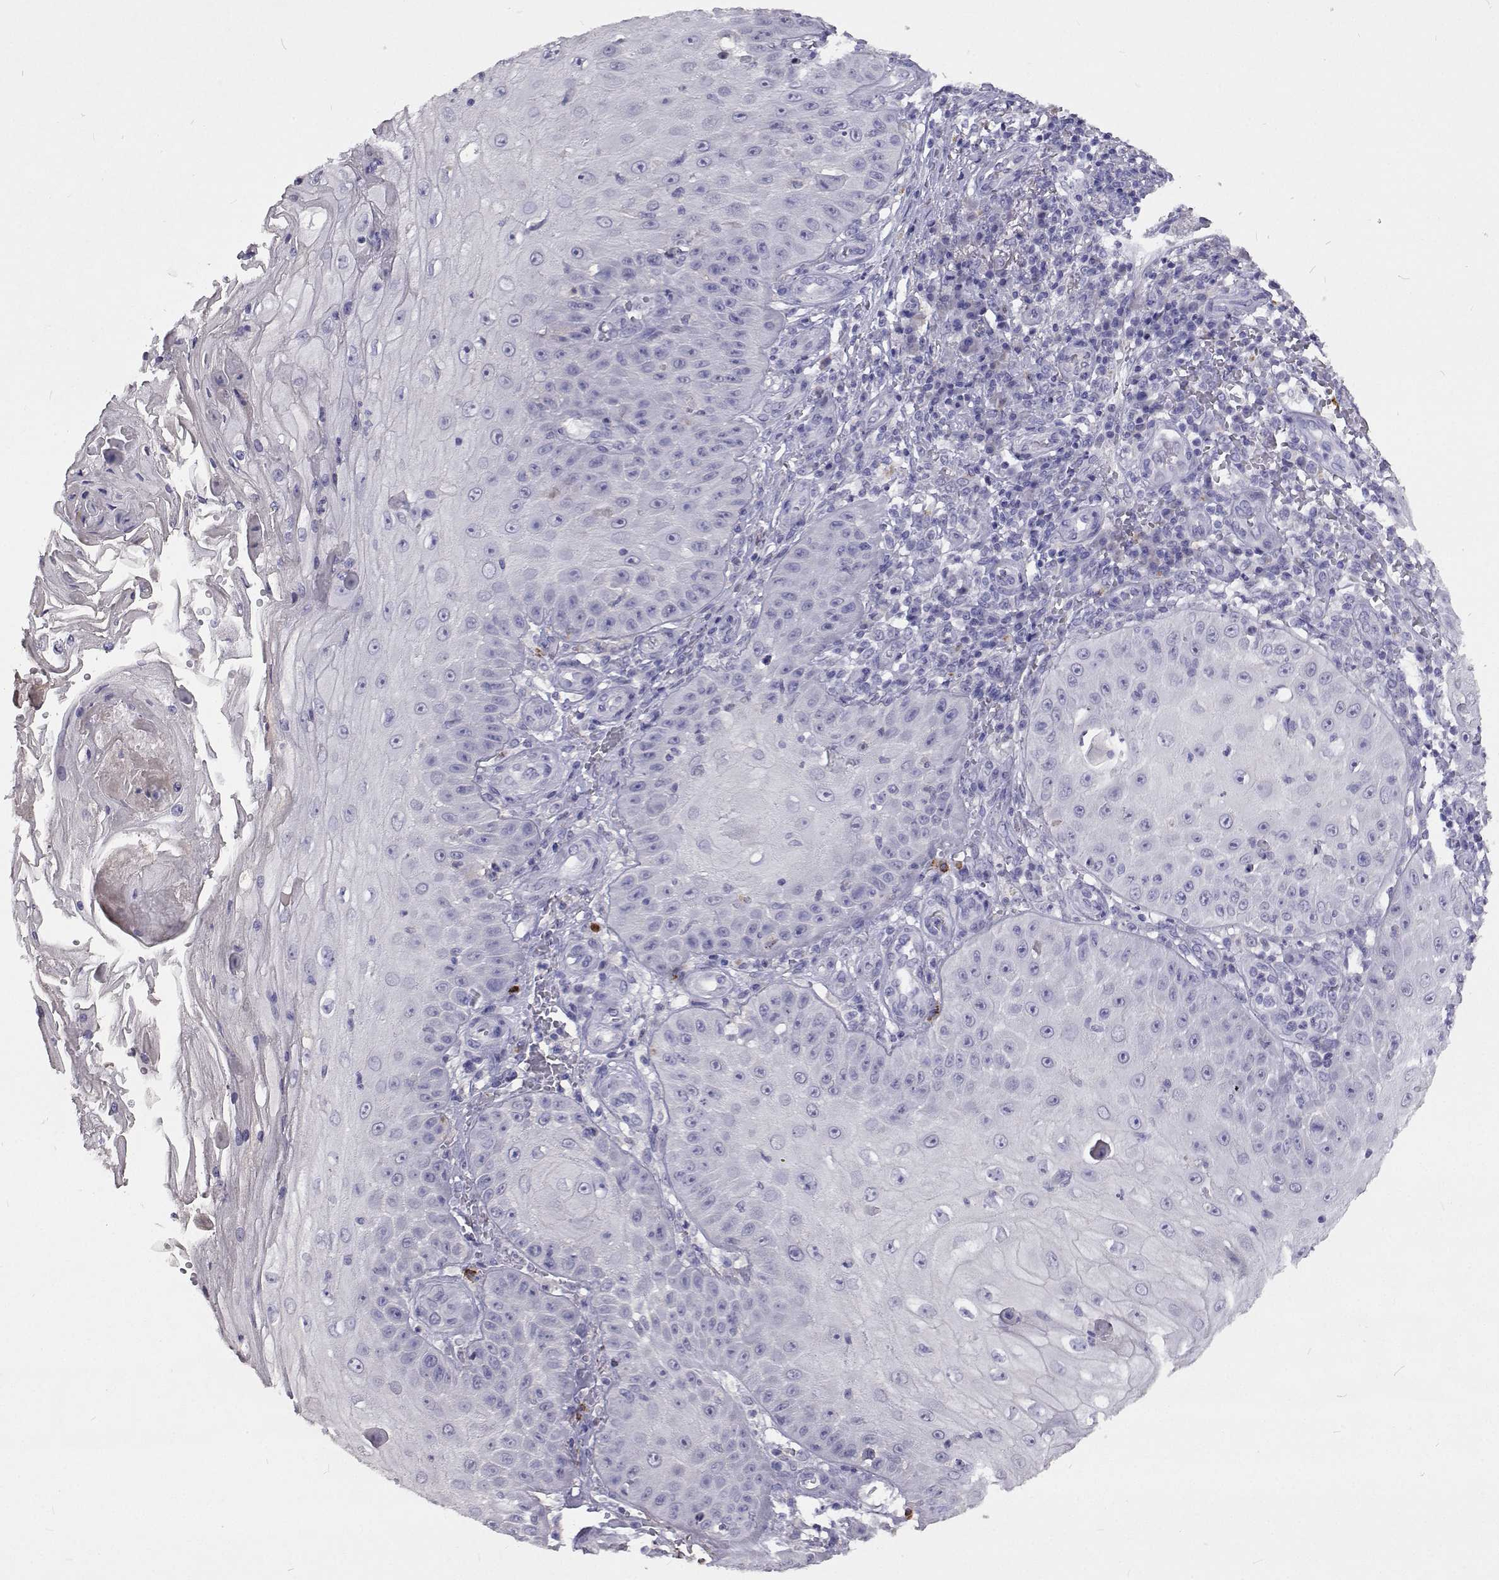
{"staining": {"intensity": "negative", "quantity": "none", "location": "none"}, "tissue": "skin cancer", "cell_type": "Tumor cells", "image_type": "cancer", "snomed": [{"axis": "morphology", "description": "Squamous cell carcinoma, NOS"}, {"axis": "topography", "description": "Skin"}], "caption": "This is a histopathology image of immunohistochemistry (IHC) staining of skin cancer (squamous cell carcinoma), which shows no staining in tumor cells.", "gene": "CFAP44", "patient": {"sex": "male", "age": 70}}